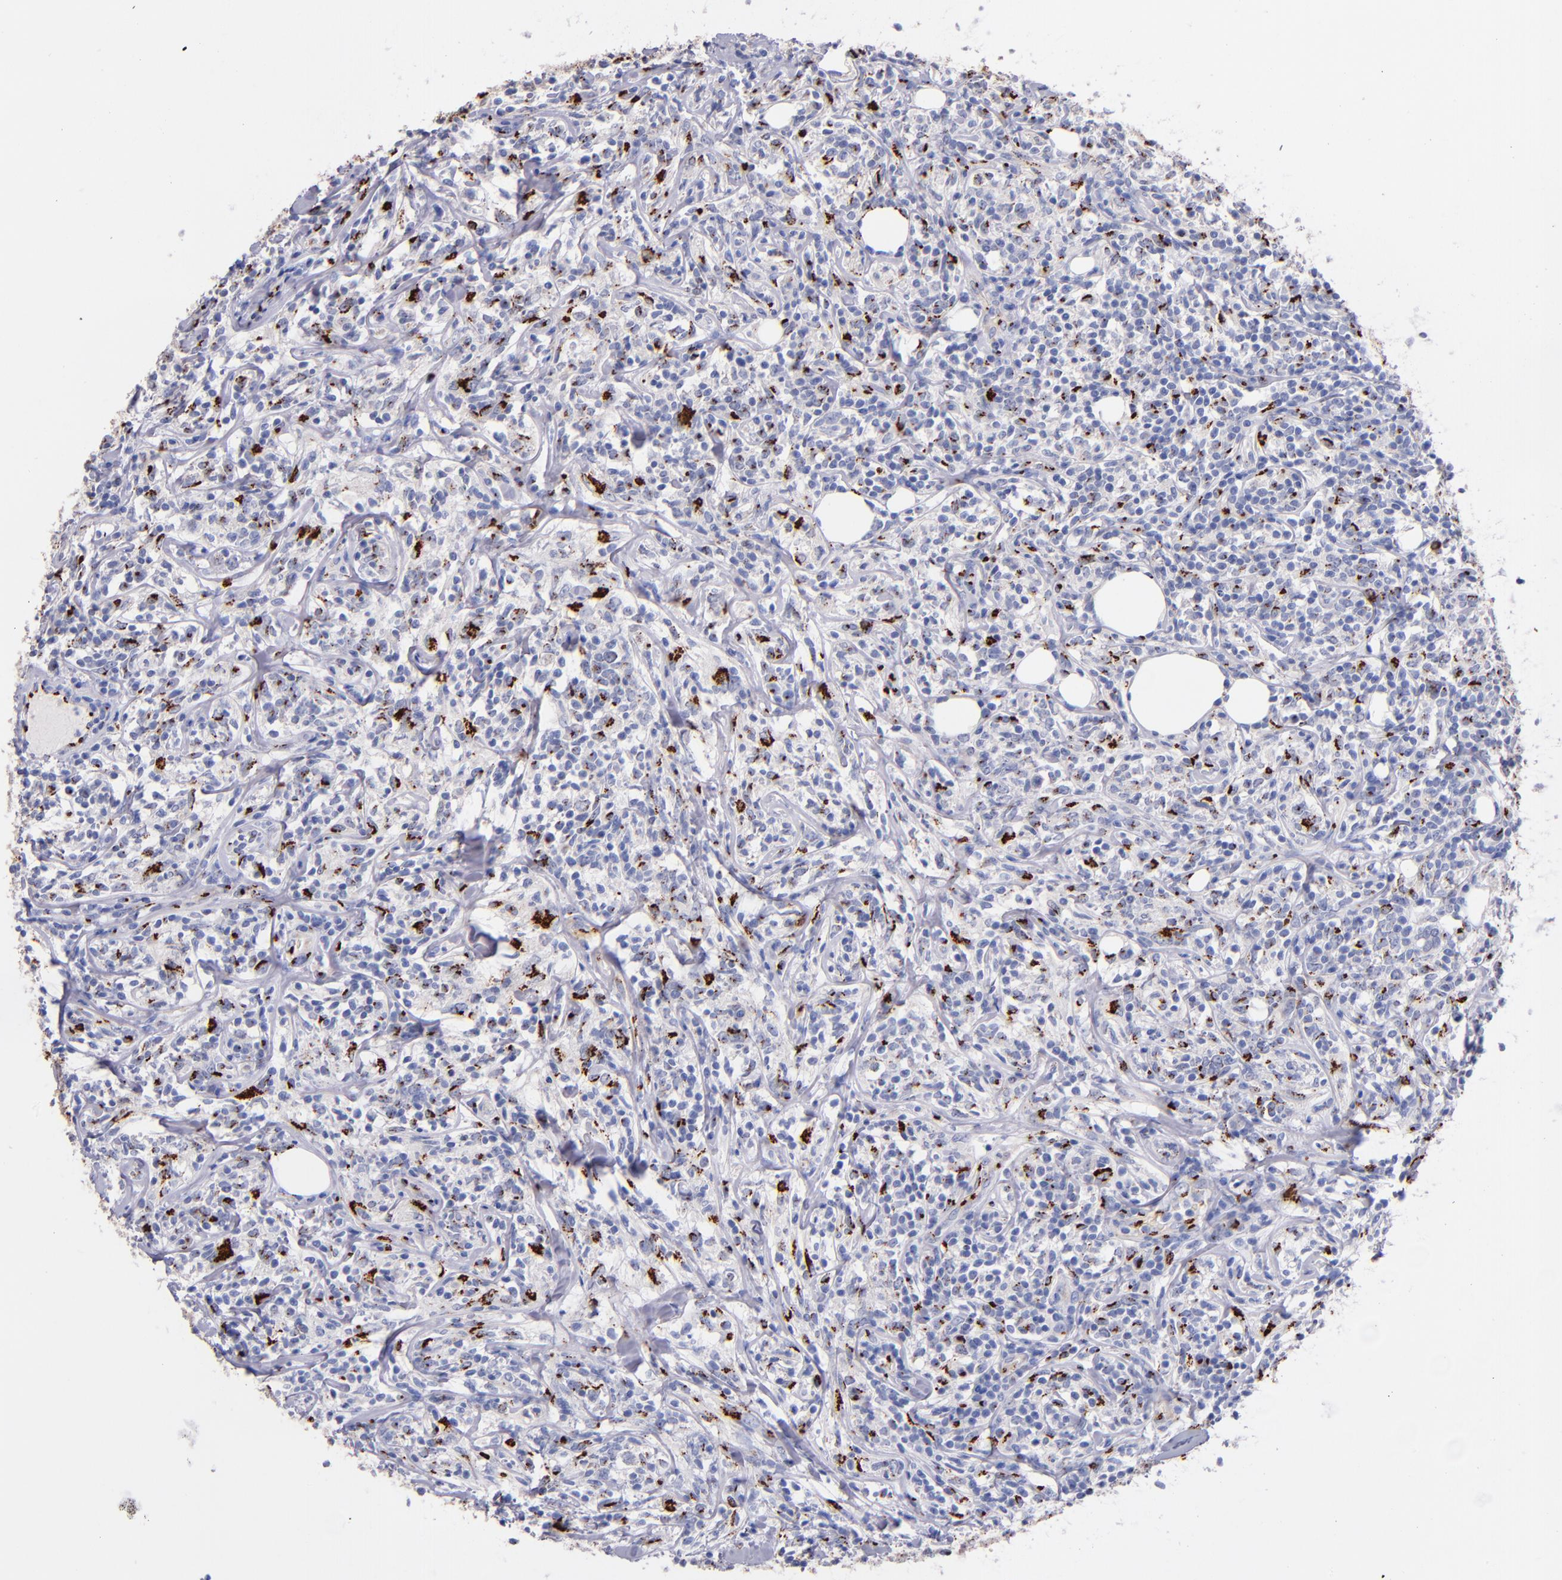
{"staining": {"intensity": "strong", "quantity": "<25%", "location": "cytoplasmic/membranous"}, "tissue": "lymphoma", "cell_type": "Tumor cells", "image_type": "cancer", "snomed": [{"axis": "morphology", "description": "Malignant lymphoma, non-Hodgkin's type, High grade"}, {"axis": "topography", "description": "Lymph node"}], "caption": "Lymphoma stained with a brown dye reveals strong cytoplasmic/membranous positive expression in about <25% of tumor cells.", "gene": "GOLIM4", "patient": {"sex": "female", "age": 84}}